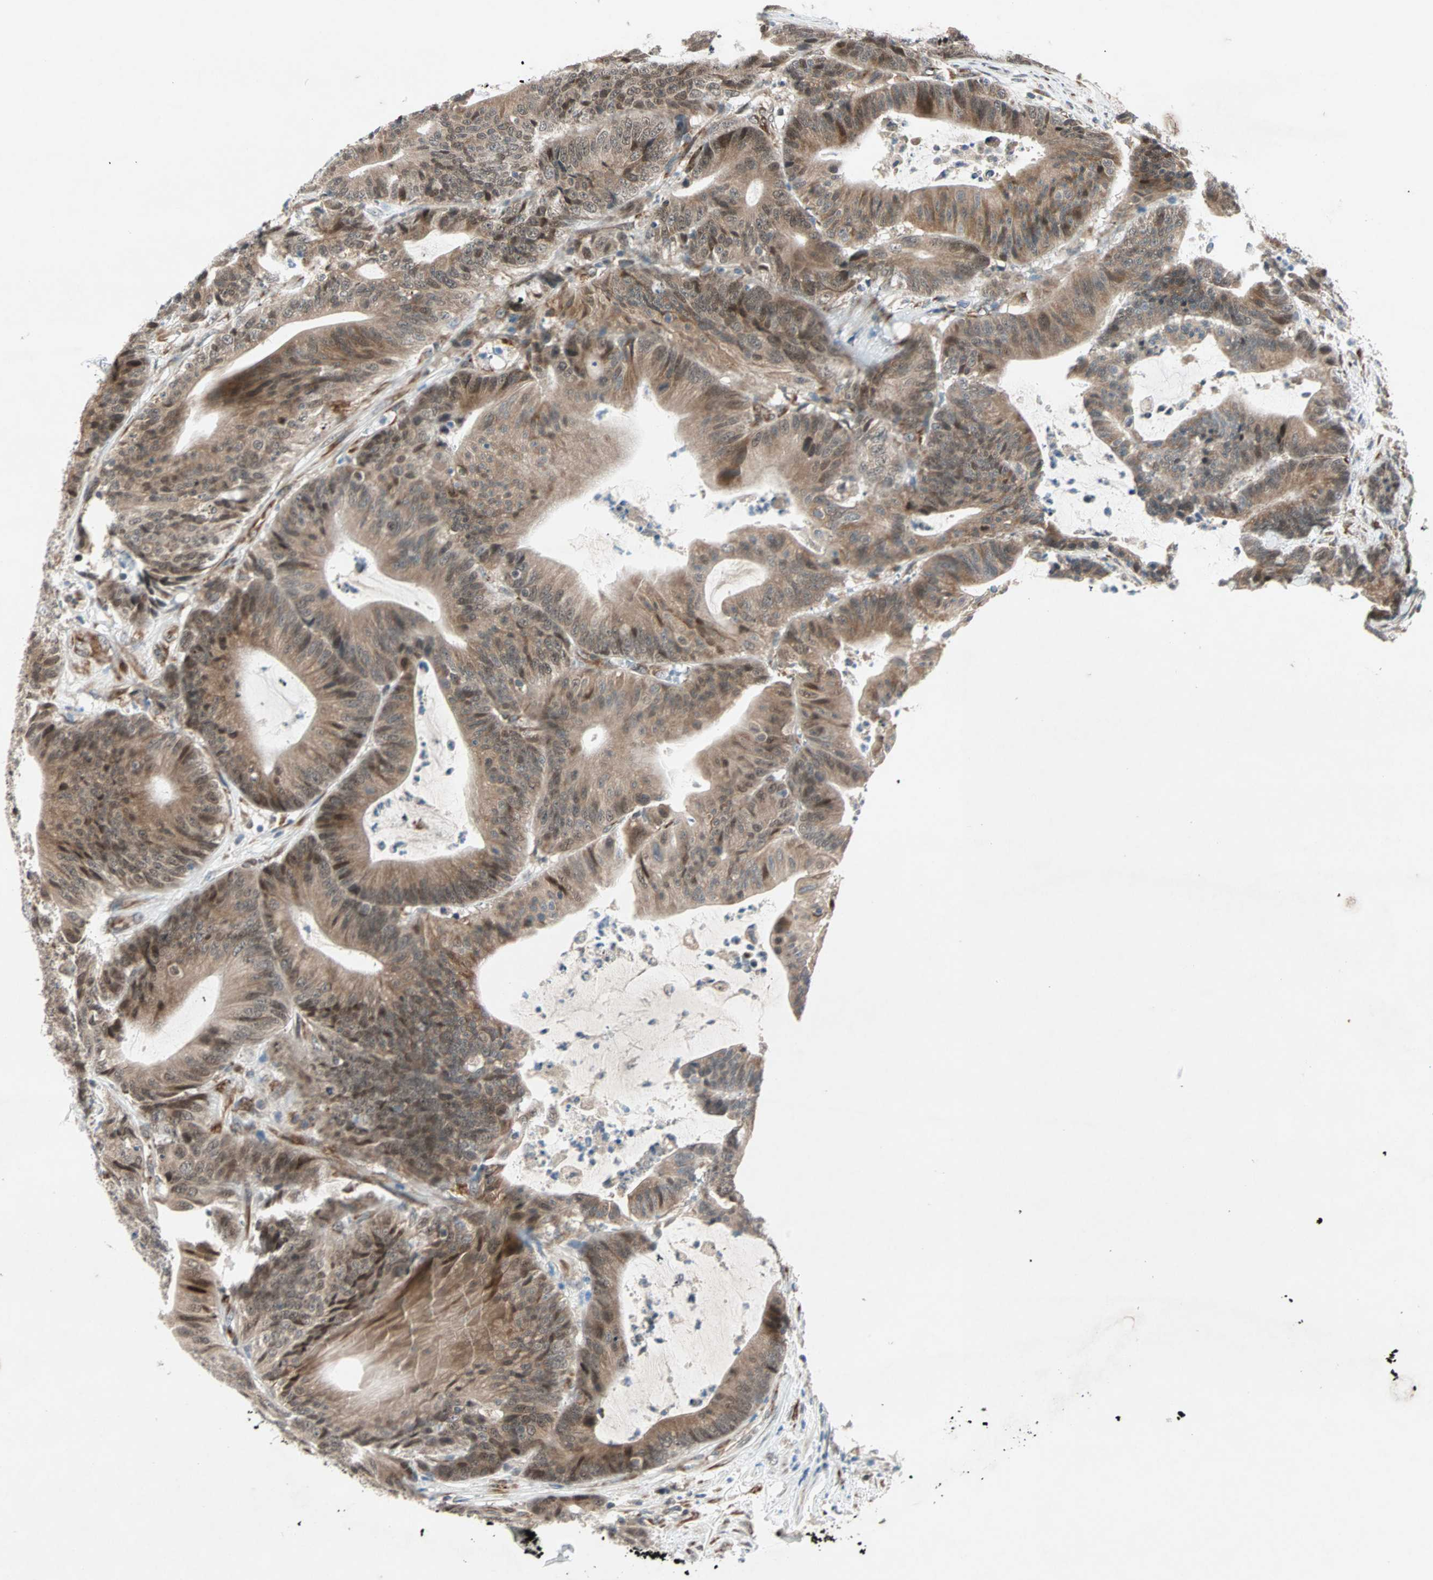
{"staining": {"intensity": "moderate", "quantity": ">75%", "location": "cytoplasmic/membranous,nuclear"}, "tissue": "colorectal cancer", "cell_type": "Tumor cells", "image_type": "cancer", "snomed": [{"axis": "morphology", "description": "Adenocarcinoma, NOS"}, {"axis": "topography", "description": "Colon"}], "caption": "An immunohistochemistry image of neoplastic tissue is shown. Protein staining in brown shows moderate cytoplasmic/membranous and nuclear positivity in colorectal cancer within tumor cells. Using DAB (brown) and hematoxylin (blue) stains, captured at high magnification using brightfield microscopy.", "gene": "ZNF37A", "patient": {"sex": "female", "age": 84}}